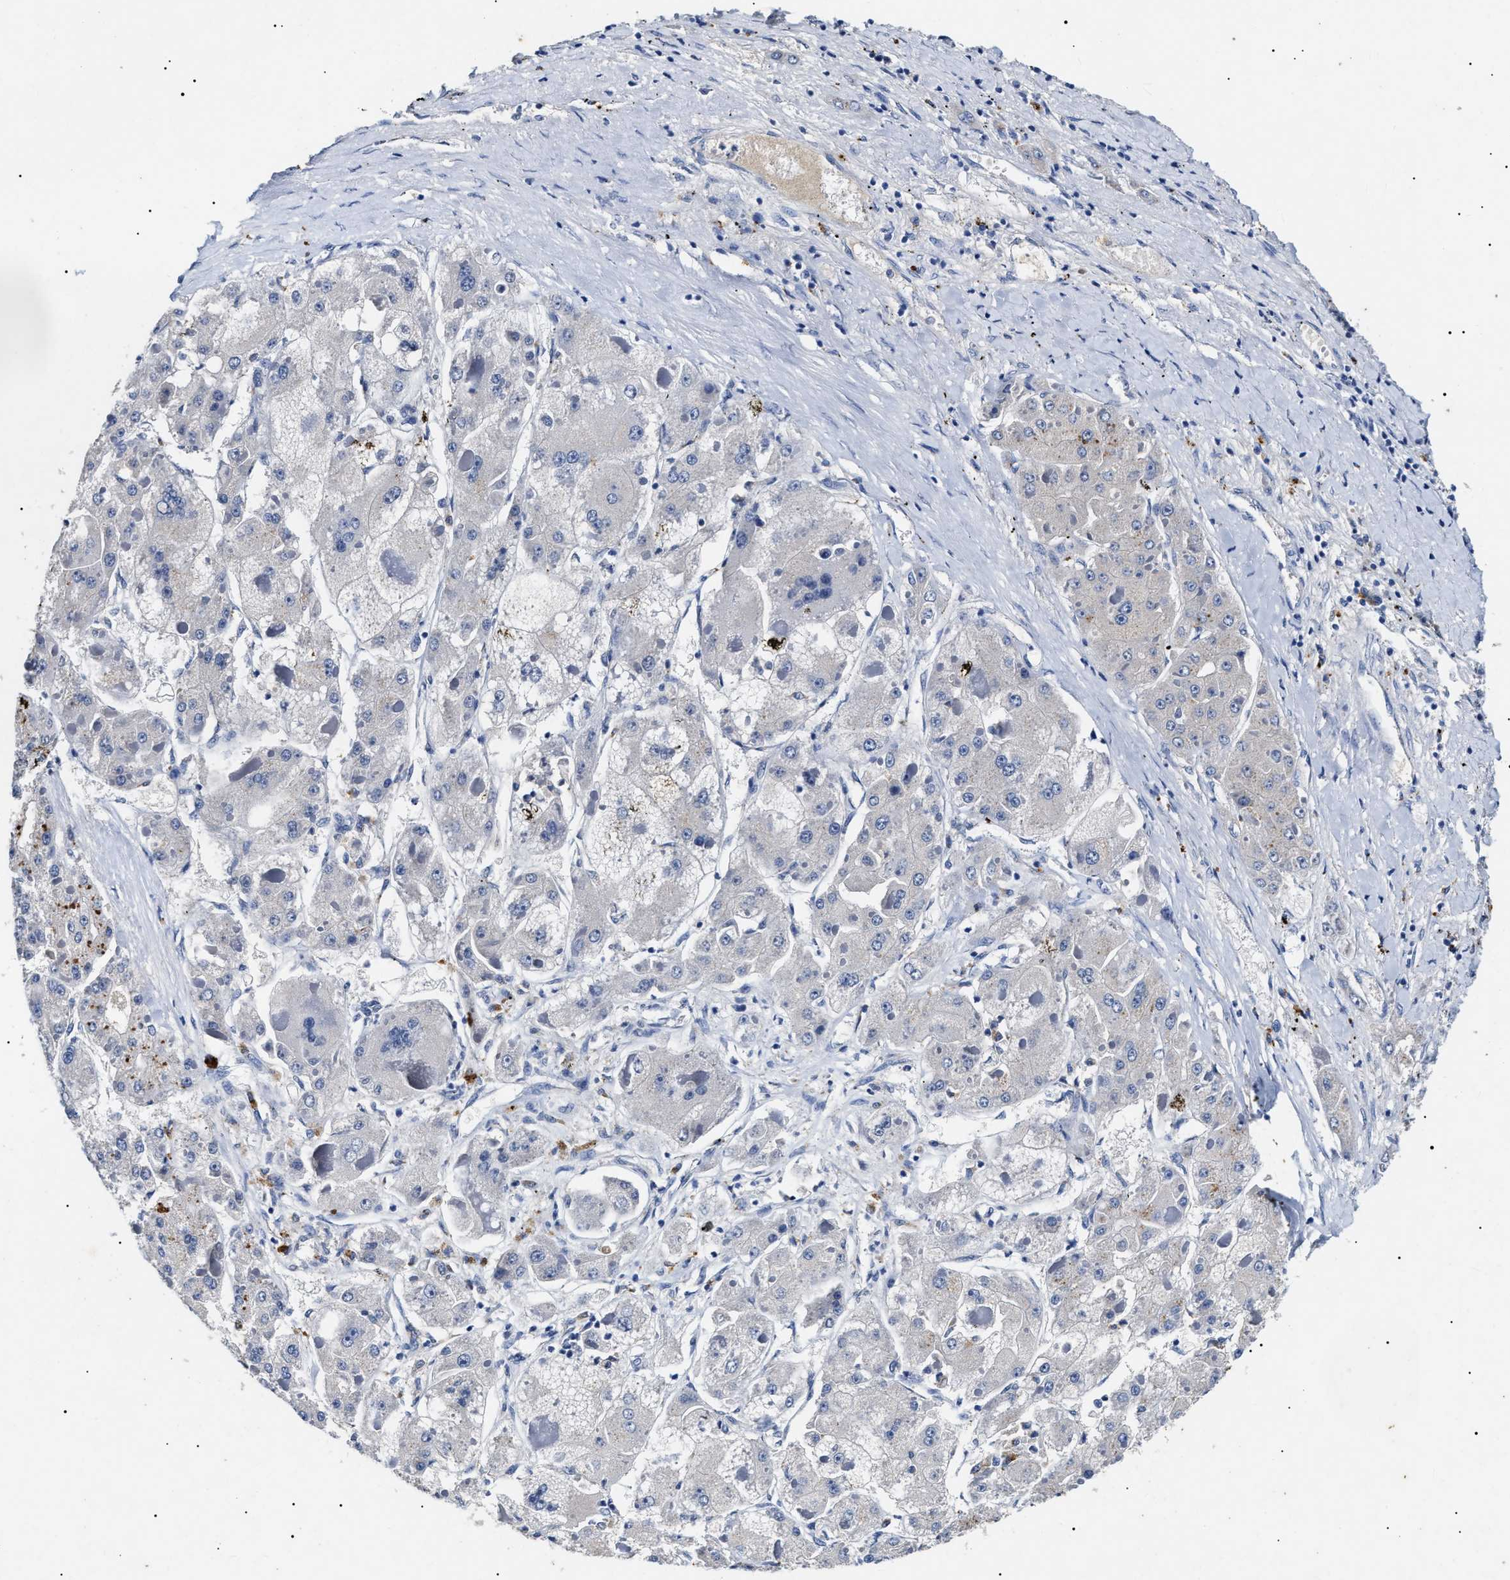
{"staining": {"intensity": "negative", "quantity": "none", "location": "none"}, "tissue": "liver cancer", "cell_type": "Tumor cells", "image_type": "cancer", "snomed": [{"axis": "morphology", "description": "Carcinoma, Hepatocellular, NOS"}, {"axis": "topography", "description": "Liver"}], "caption": "An immunohistochemistry micrograph of liver cancer (hepatocellular carcinoma) is shown. There is no staining in tumor cells of liver cancer (hepatocellular carcinoma).", "gene": "LRRC8E", "patient": {"sex": "female", "age": 73}}